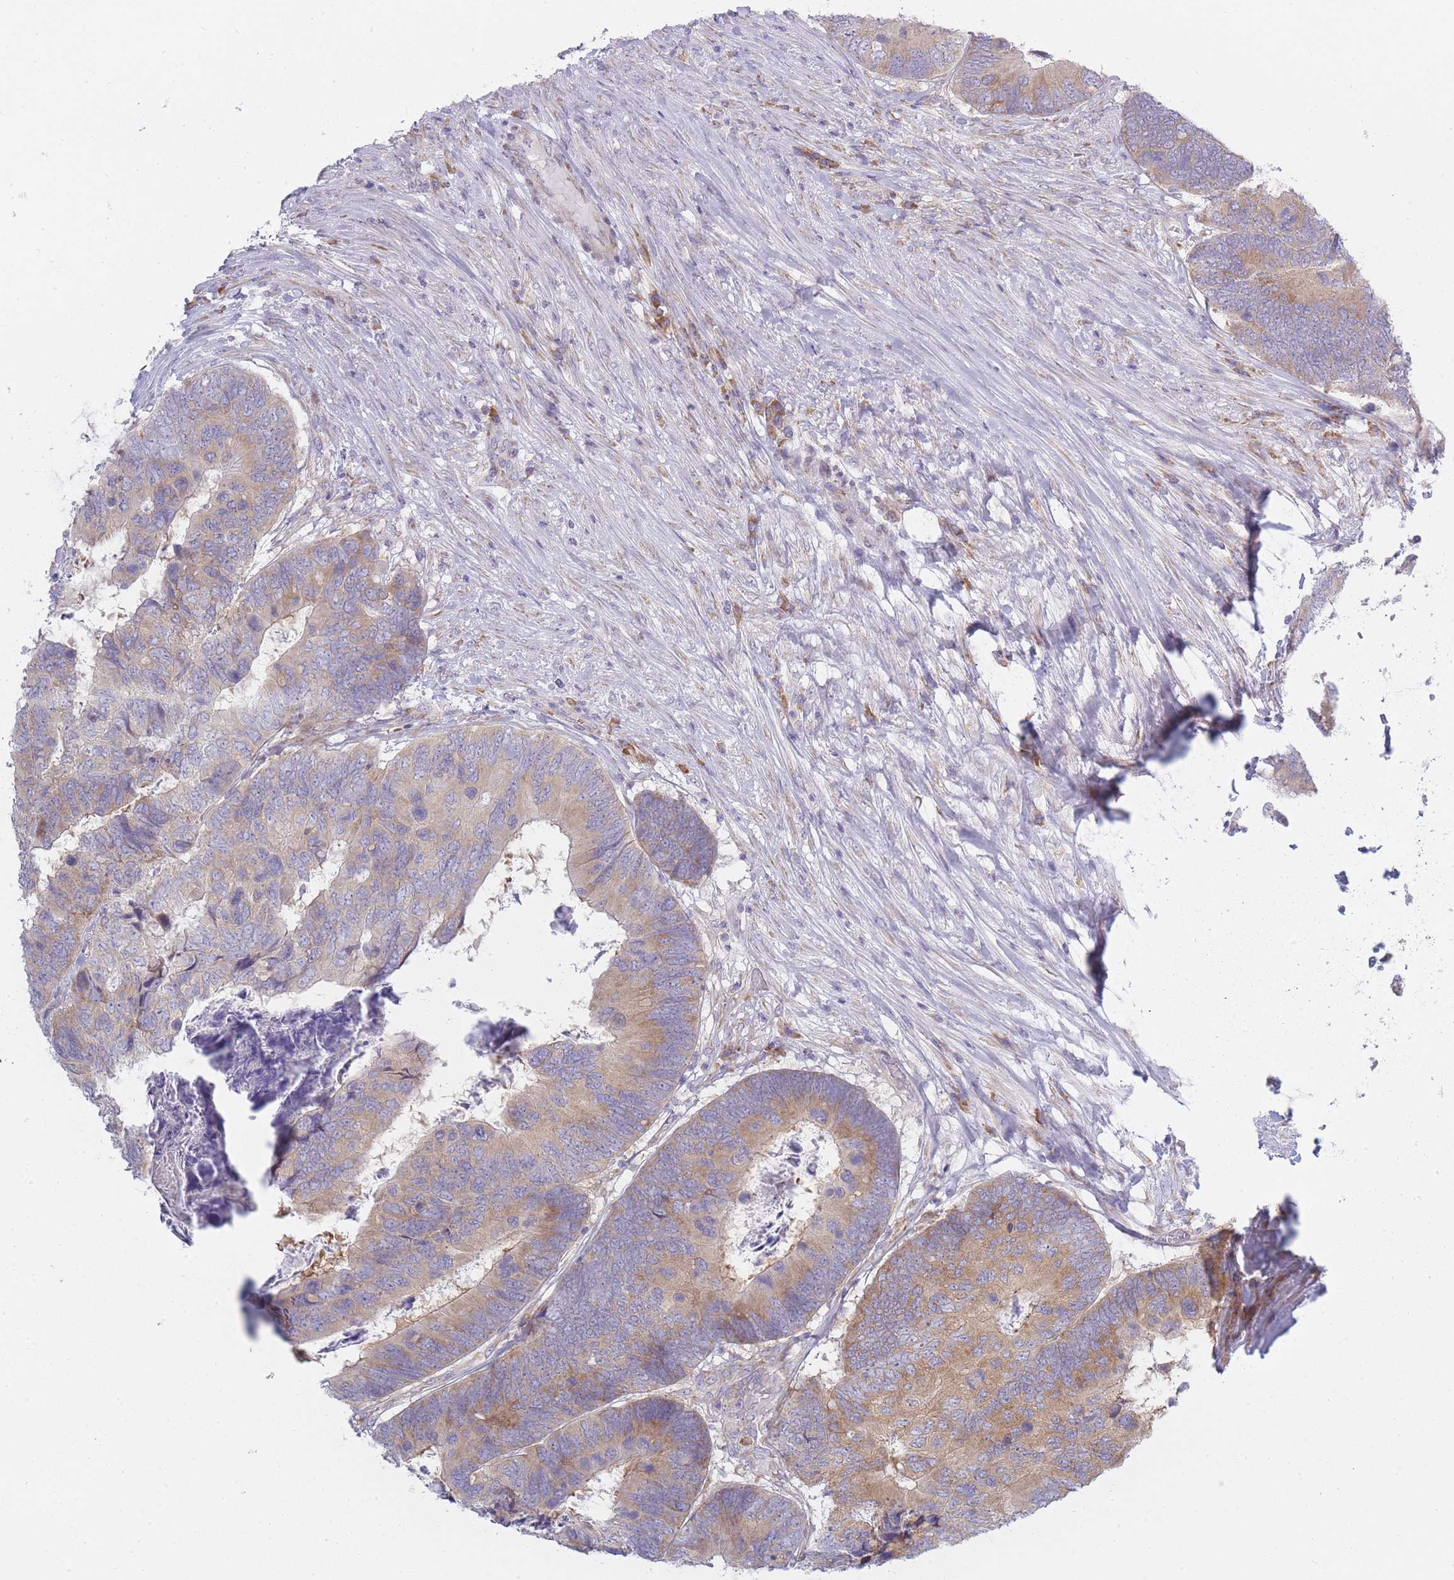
{"staining": {"intensity": "moderate", "quantity": "25%-75%", "location": "cytoplasmic/membranous"}, "tissue": "colorectal cancer", "cell_type": "Tumor cells", "image_type": "cancer", "snomed": [{"axis": "morphology", "description": "Adenocarcinoma, NOS"}, {"axis": "topography", "description": "Colon"}], "caption": "The micrograph exhibits staining of colorectal adenocarcinoma, revealing moderate cytoplasmic/membranous protein staining (brown color) within tumor cells.", "gene": "OR5L2", "patient": {"sex": "female", "age": 67}}